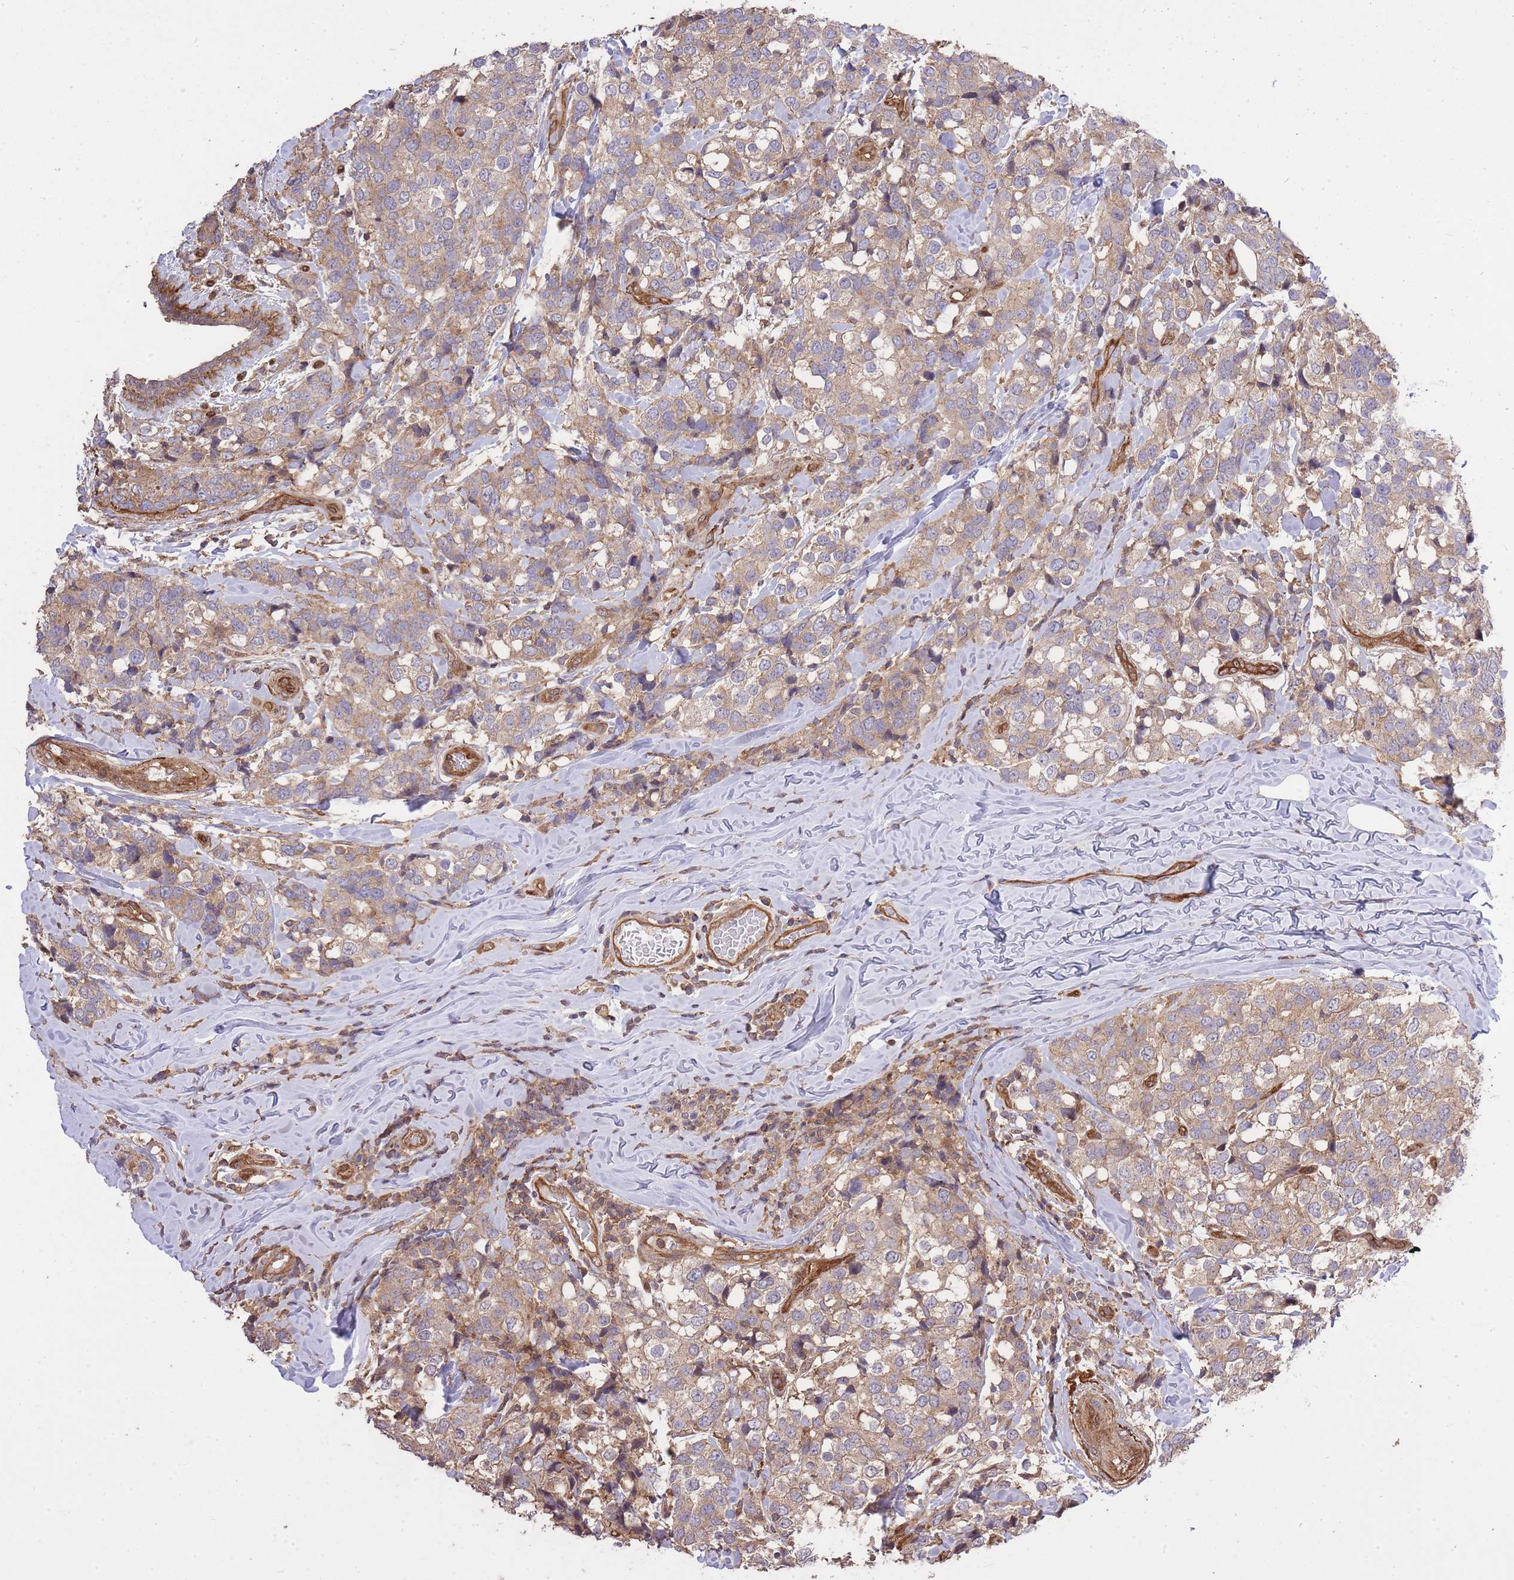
{"staining": {"intensity": "weak", "quantity": "25%-75%", "location": "cytoplasmic/membranous"}, "tissue": "breast cancer", "cell_type": "Tumor cells", "image_type": "cancer", "snomed": [{"axis": "morphology", "description": "Lobular carcinoma"}, {"axis": "topography", "description": "Breast"}], "caption": "Immunohistochemistry (IHC) image of neoplastic tissue: human breast cancer (lobular carcinoma) stained using immunohistochemistry (IHC) demonstrates low levels of weak protein expression localized specifically in the cytoplasmic/membranous of tumor cells, appearing as a cytoplasmic/membranous brown color.", "gene": "PLD1", "patient": {"sex": "female", "age": 59}}